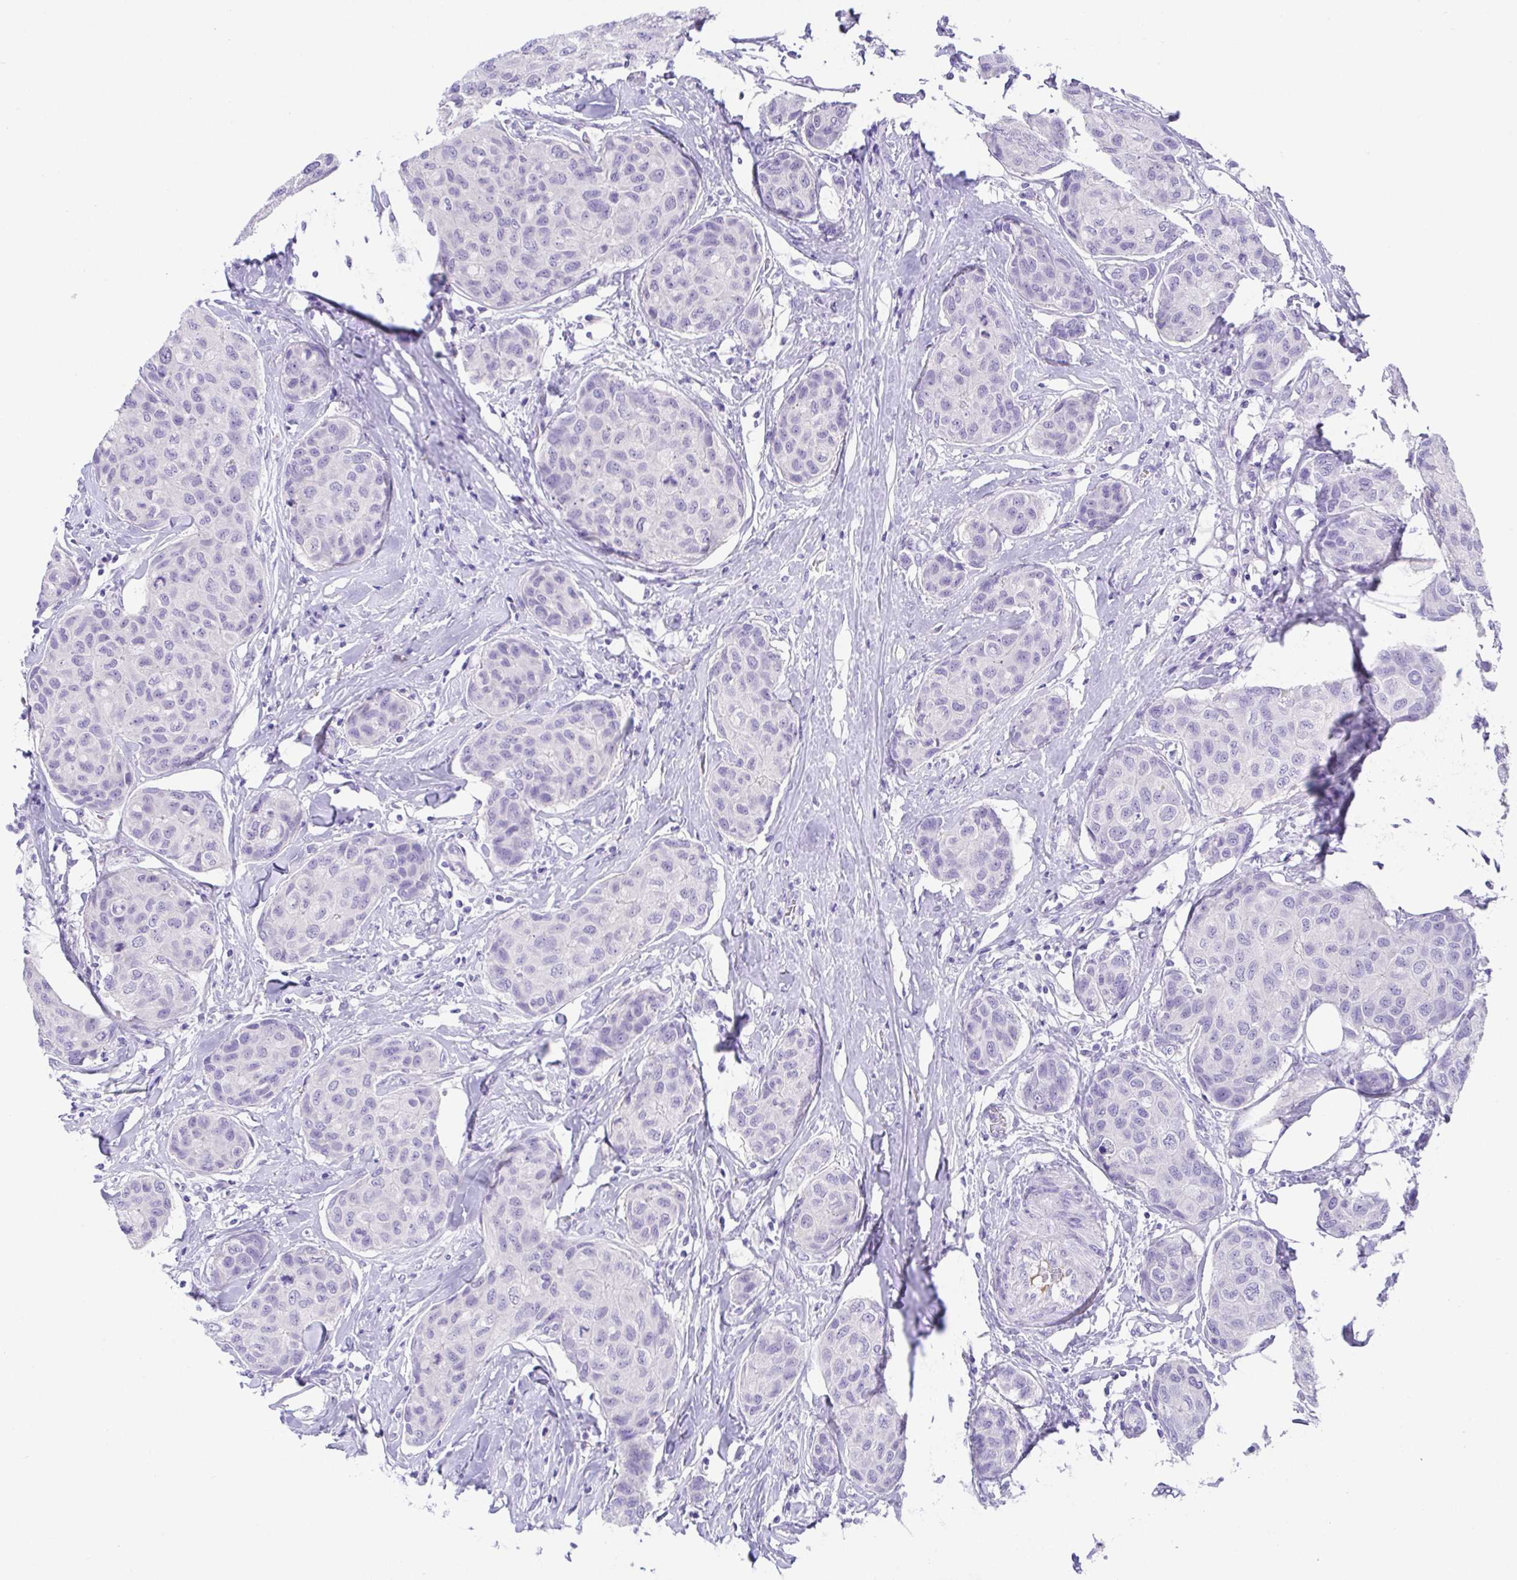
{"staining": {"intensity": "negative", "quantity": "none", "location": "none"}, "tissue": "breast cancer", "cell_type": "Tumor cells", "image_type": "cancer", "snomed": [{"axis": "morphology", "description": "Duct carcinoma"}, {"axis": "topography", "description": "Breast"}], "caption": "High magnification brightfield microscopy of breast cancer stained with DAB (3,3'-diaminobenzidine) (brown) and counterstained with hematoxylin (blue): tumor cells show no significant expression.", "gene": "SPATA4", "patient": {"sex": "female", "age": 80}}